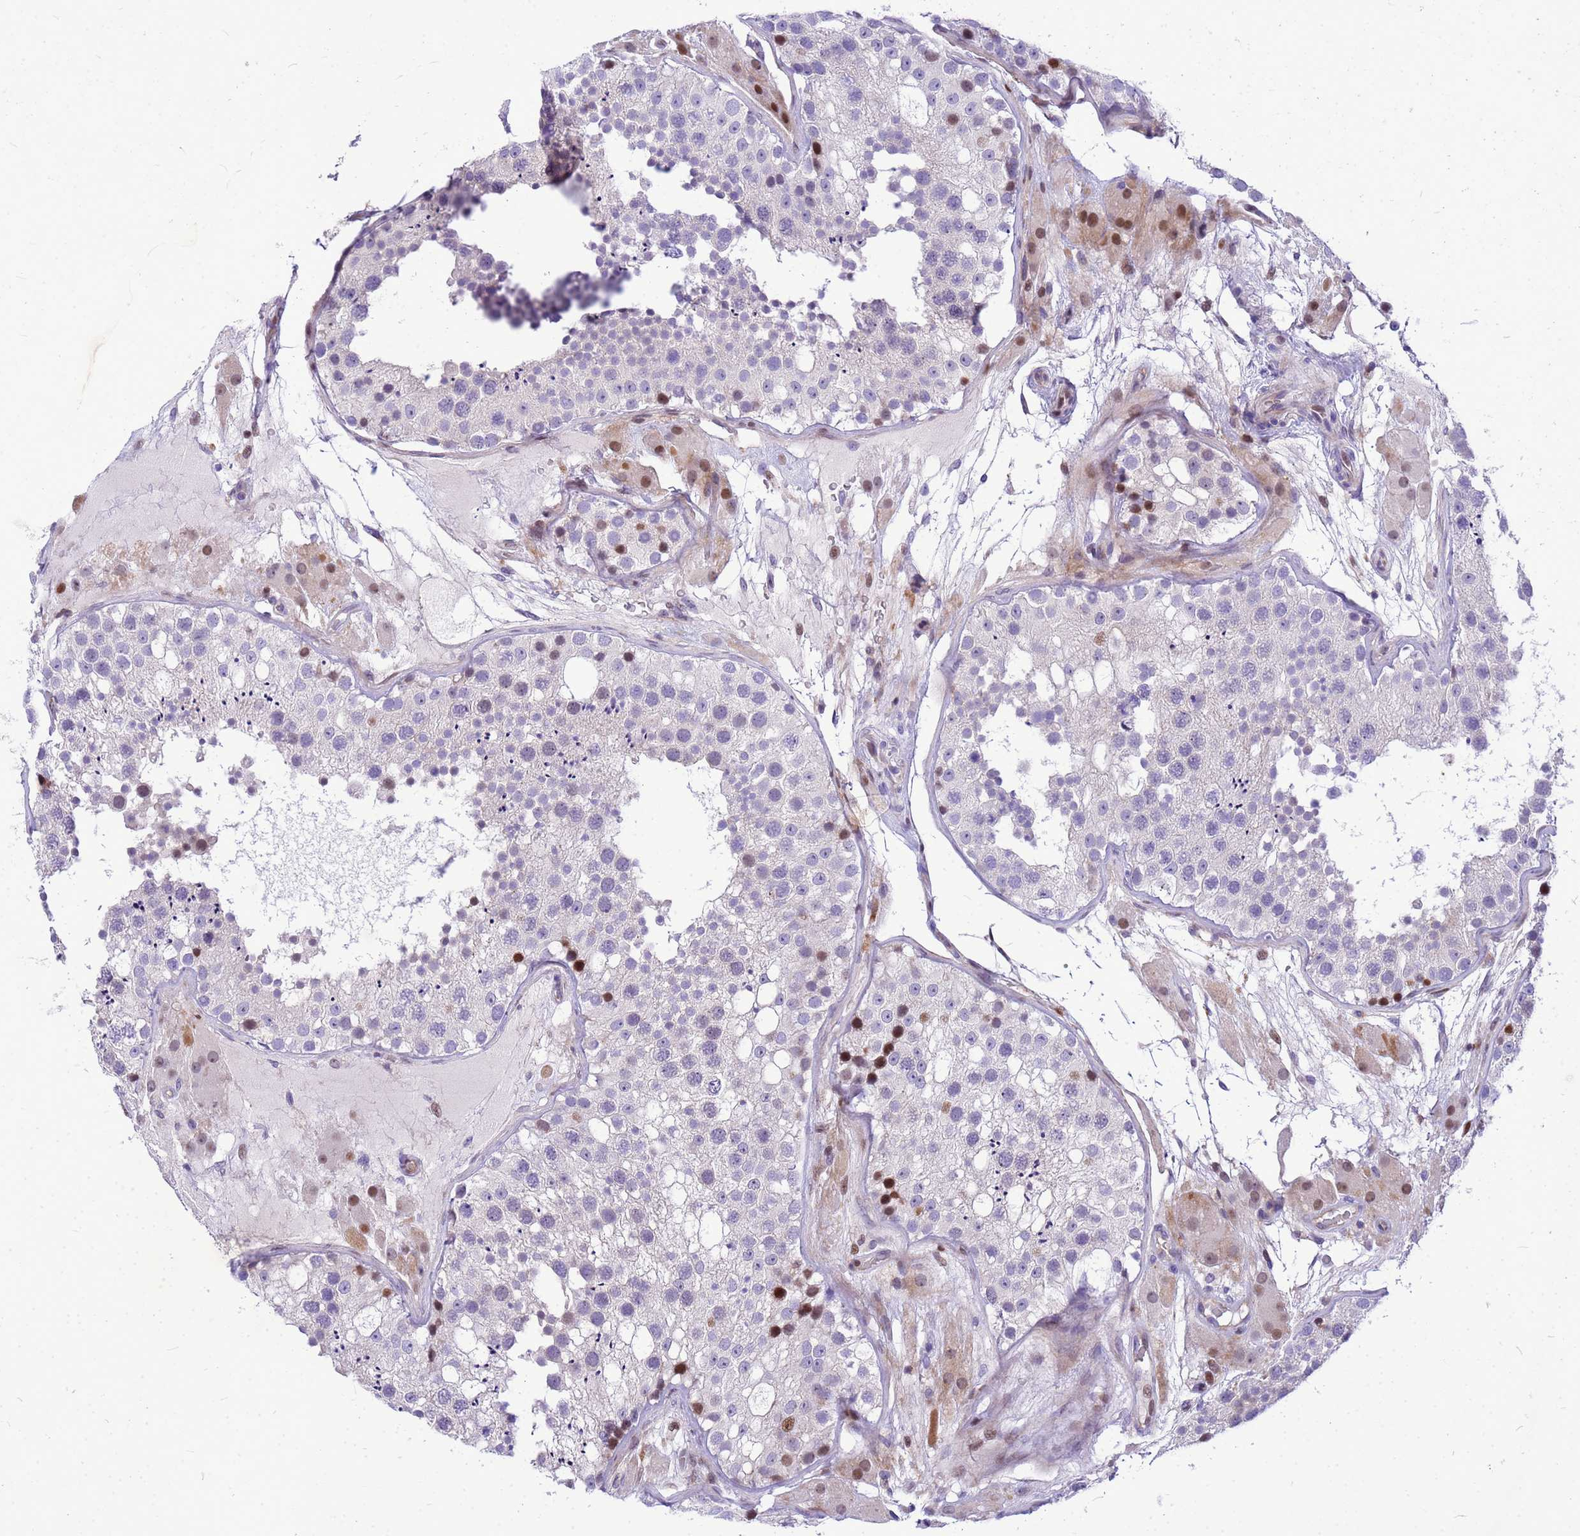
{"staining": {"intensity": "strong", "quantity": "<25%", "location": "nuclear"}, "tissue": "testis", "cell_type": "Cells in seminiferous ducts", "image_type": "normal", "snomed": [{"axis": "morphology", "description": "Normal tissue, NOS"}, {"axis": "topography", "description": "Testis"}], "caption": "A brown stain labels strong nuclear expression of a protein in cells in seminiferous ducts of benign testis.", "gene": "ADAMTS7", "patient": {"sex": "male", "age": 26}}